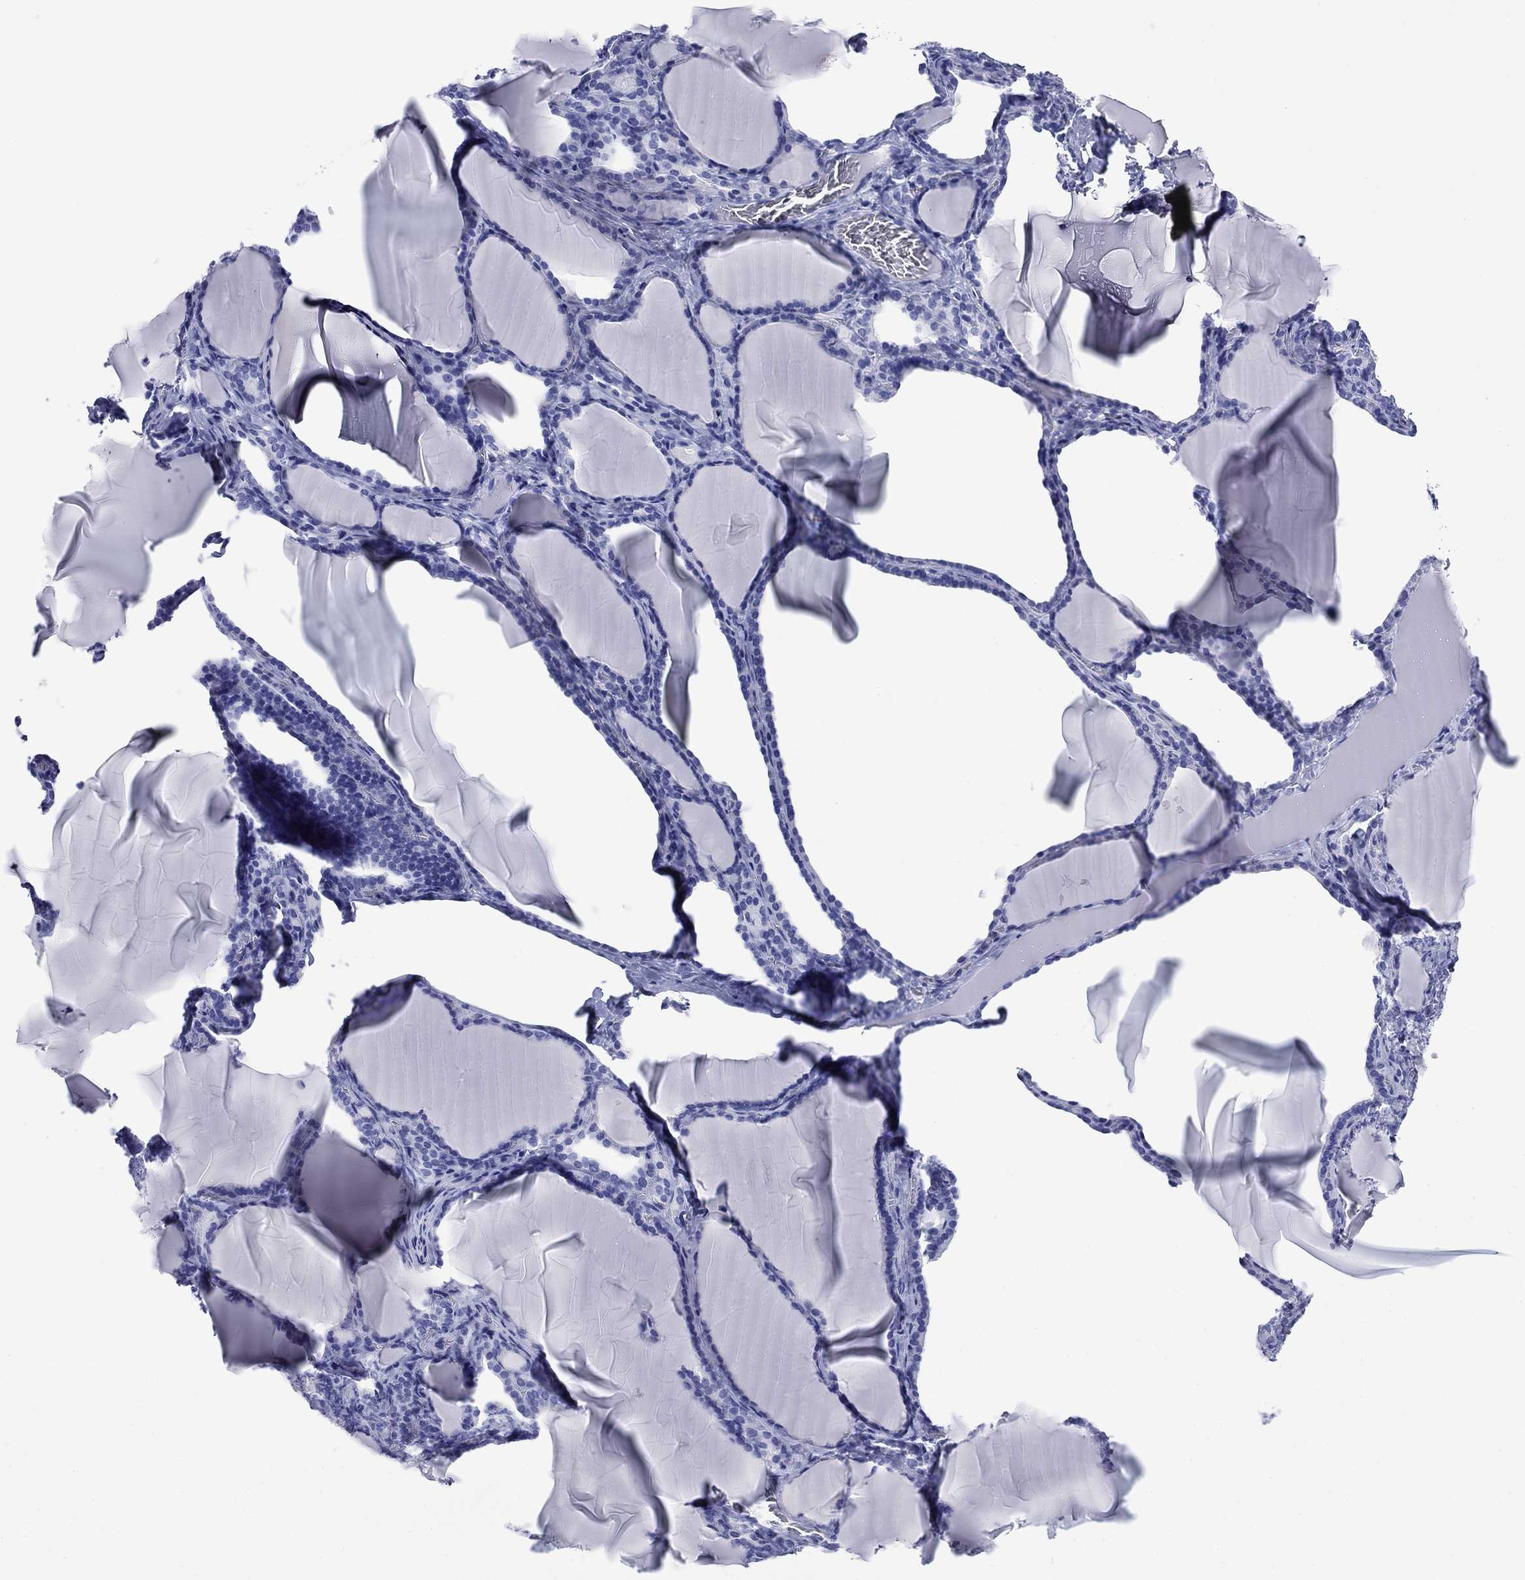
{"staining": {"intensity": "negative", "quantity": "none", "location": "none"}, "tissue": "thyroid gland", "cell_type": "Glandular cells", "image_type": "normal", "snomed": [{"axis": "morphology", "description": "Normal tissue, NOS"}, {"axis": "morphology", "description": "Hyperplasia, NOS"}, {"axis": "topography", "description": "Thyroid gland"}], "caption": "Image shows no protein positivity in glandular cells of unremarkable thyroid gland. (DAB (3,3'-diaminobenzidine) IHC, high magnification).", "gene": "GIP", "patient": {"sex": "female", "age": 27}}